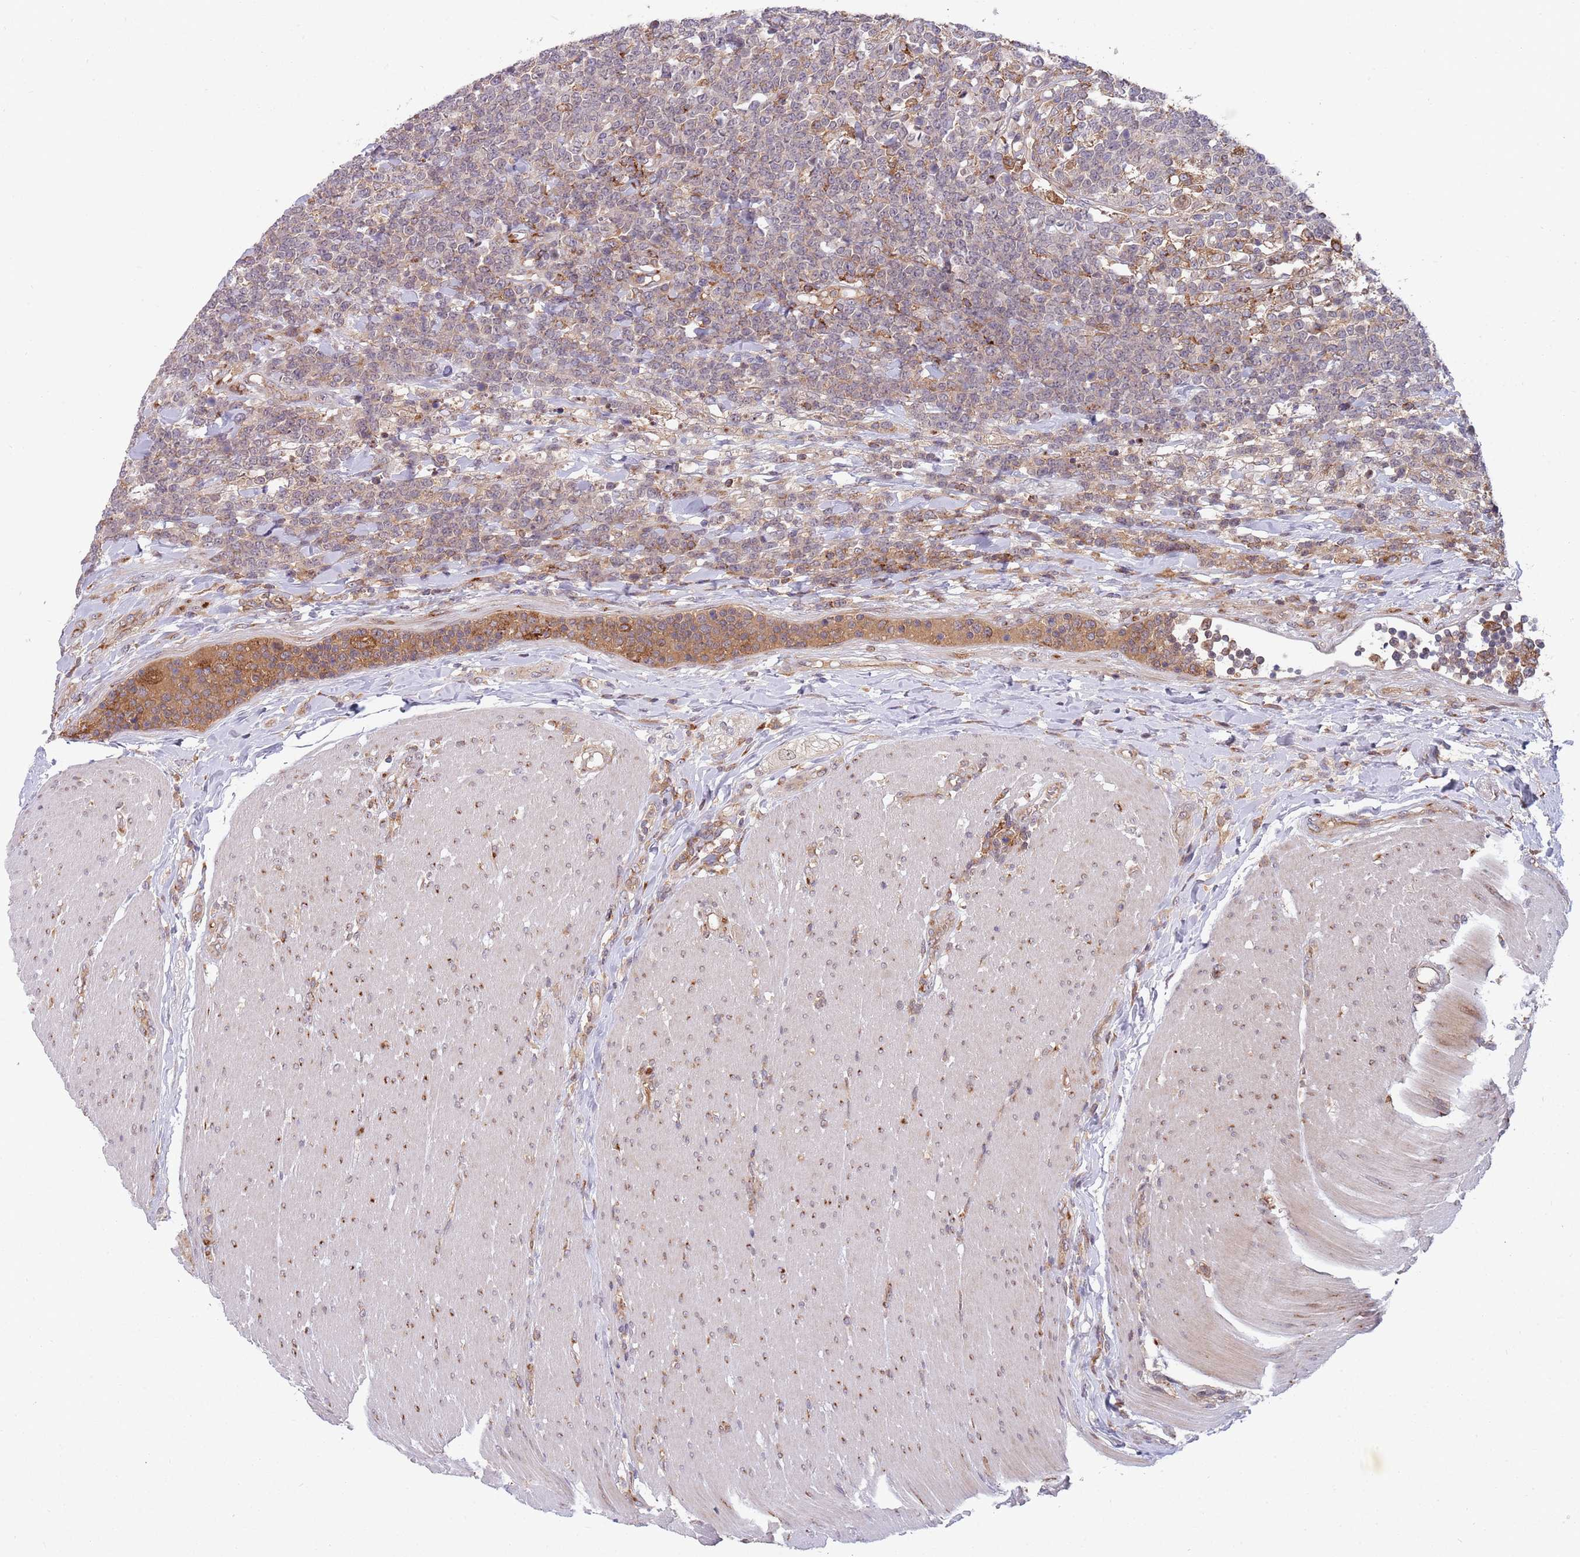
{"staining": {"intensity": "weak", "quantity": "<25%", "location": "nuclear"}, "tissue": "lymphoma", "cell_type": "Tumor cells", "image_type": "cancer", "snomed": [{"axis": "morphology", "description": "Malignant lymphoma, non-Hodgkin's type, High grade"}, {"axis": "topography", "description": "Small intestine"}], "caption": "Protein analysis of lymphoma shows no significant expression in tumor cells.", "gene": "BTBD7", "patient": {"sex": "male", "age": 8}}